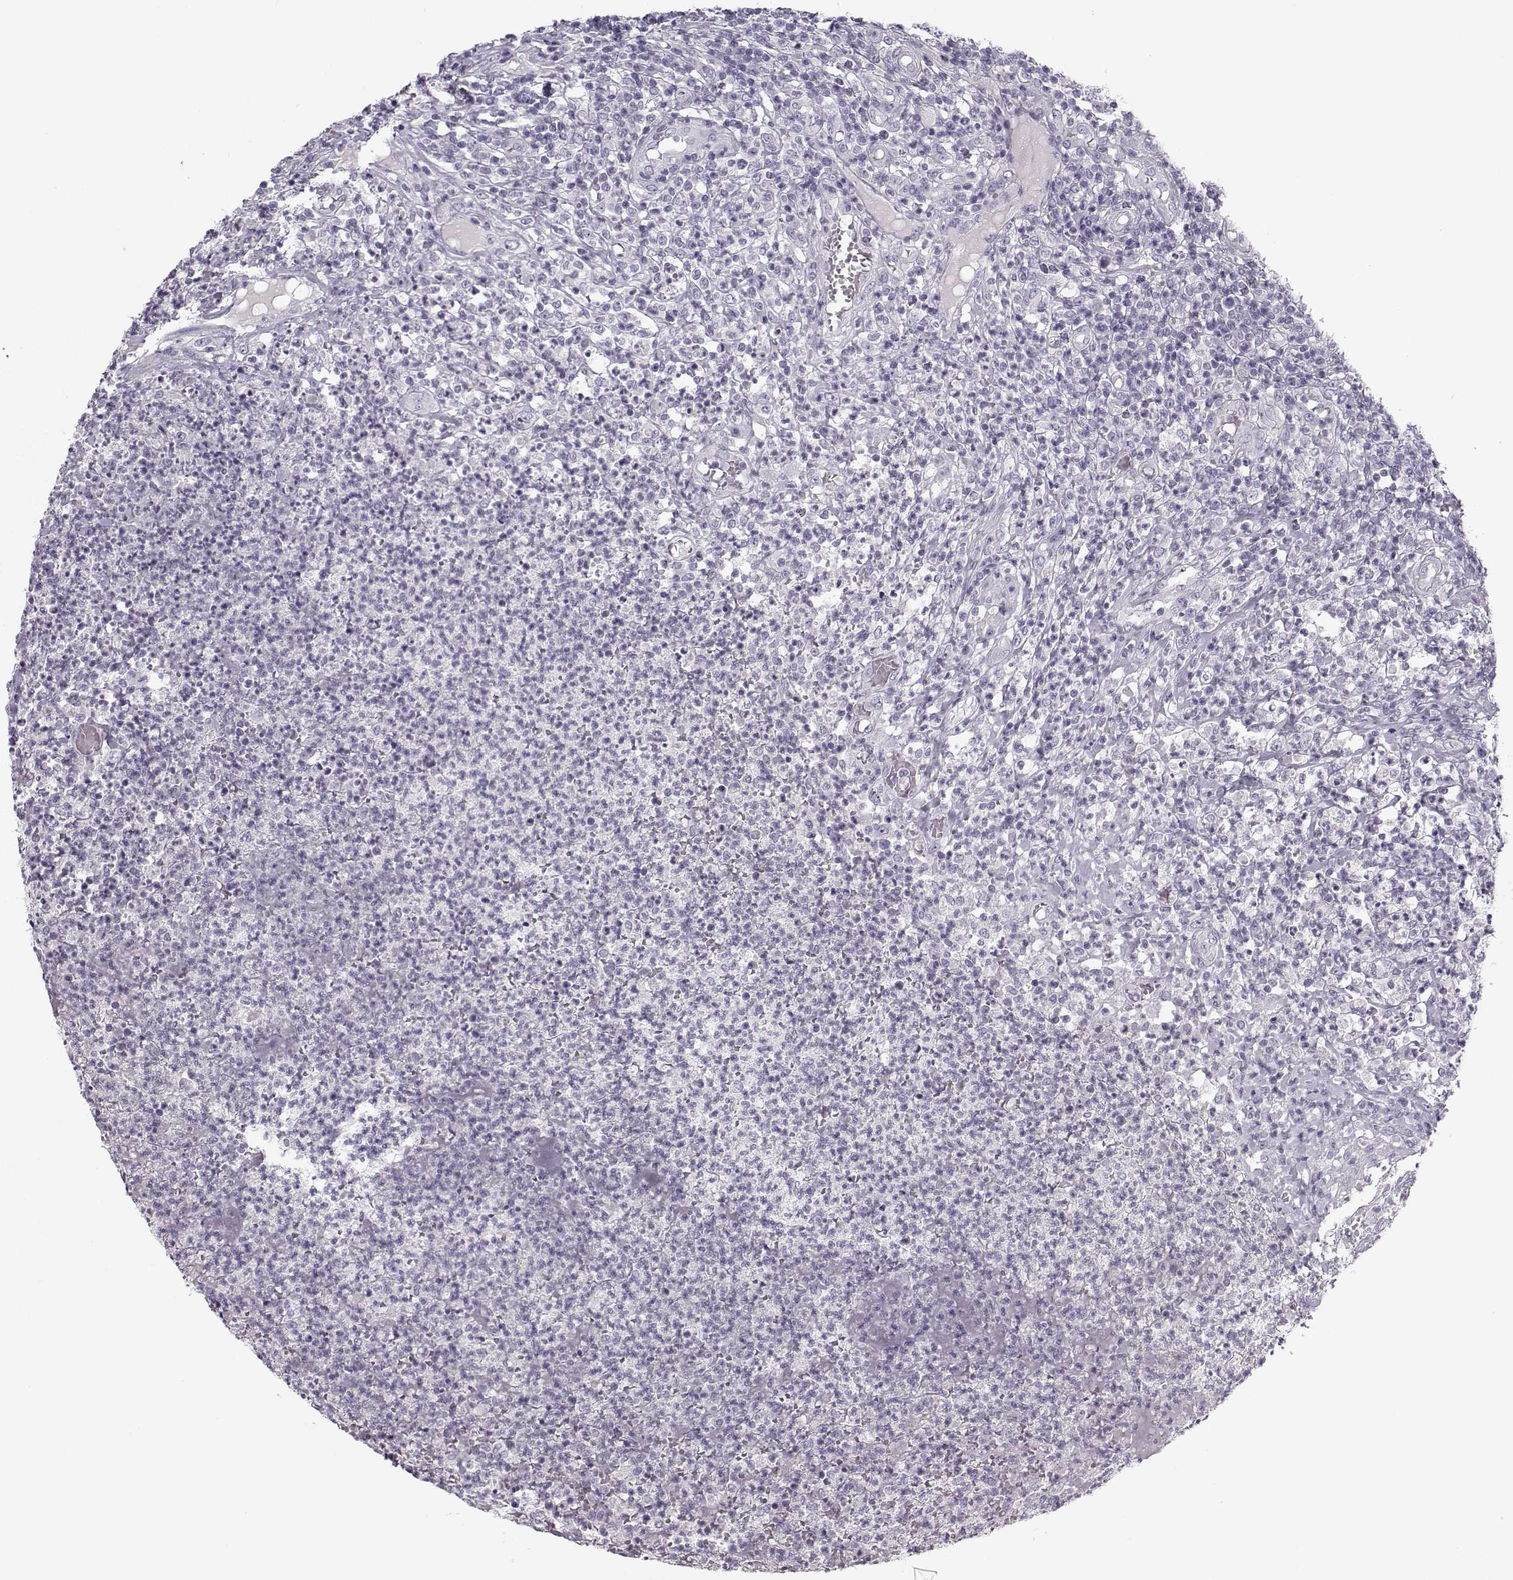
{"staining": {"intensity": "negative", "quantity": "none", "location": "none"}, "tissue": "appendix", "cell_type": "Lymphoid tissue", "image_type": "normal", "snomed": [{"axis": "morphology", "description": "Normal tissue, NOS"}, {"axis": "morphology", "description": "Inflammation, NOS"}, {"axis": "topography", "description": "Appendix"}], "caption": "DAB (3,3'-diaminobenzidine) immunohistochemical staining of benign human appendix demonstrates no significant staining in lymphoid tissue.", "gene": "PNMT", "patient": {"sex": "male", "age": 16}}